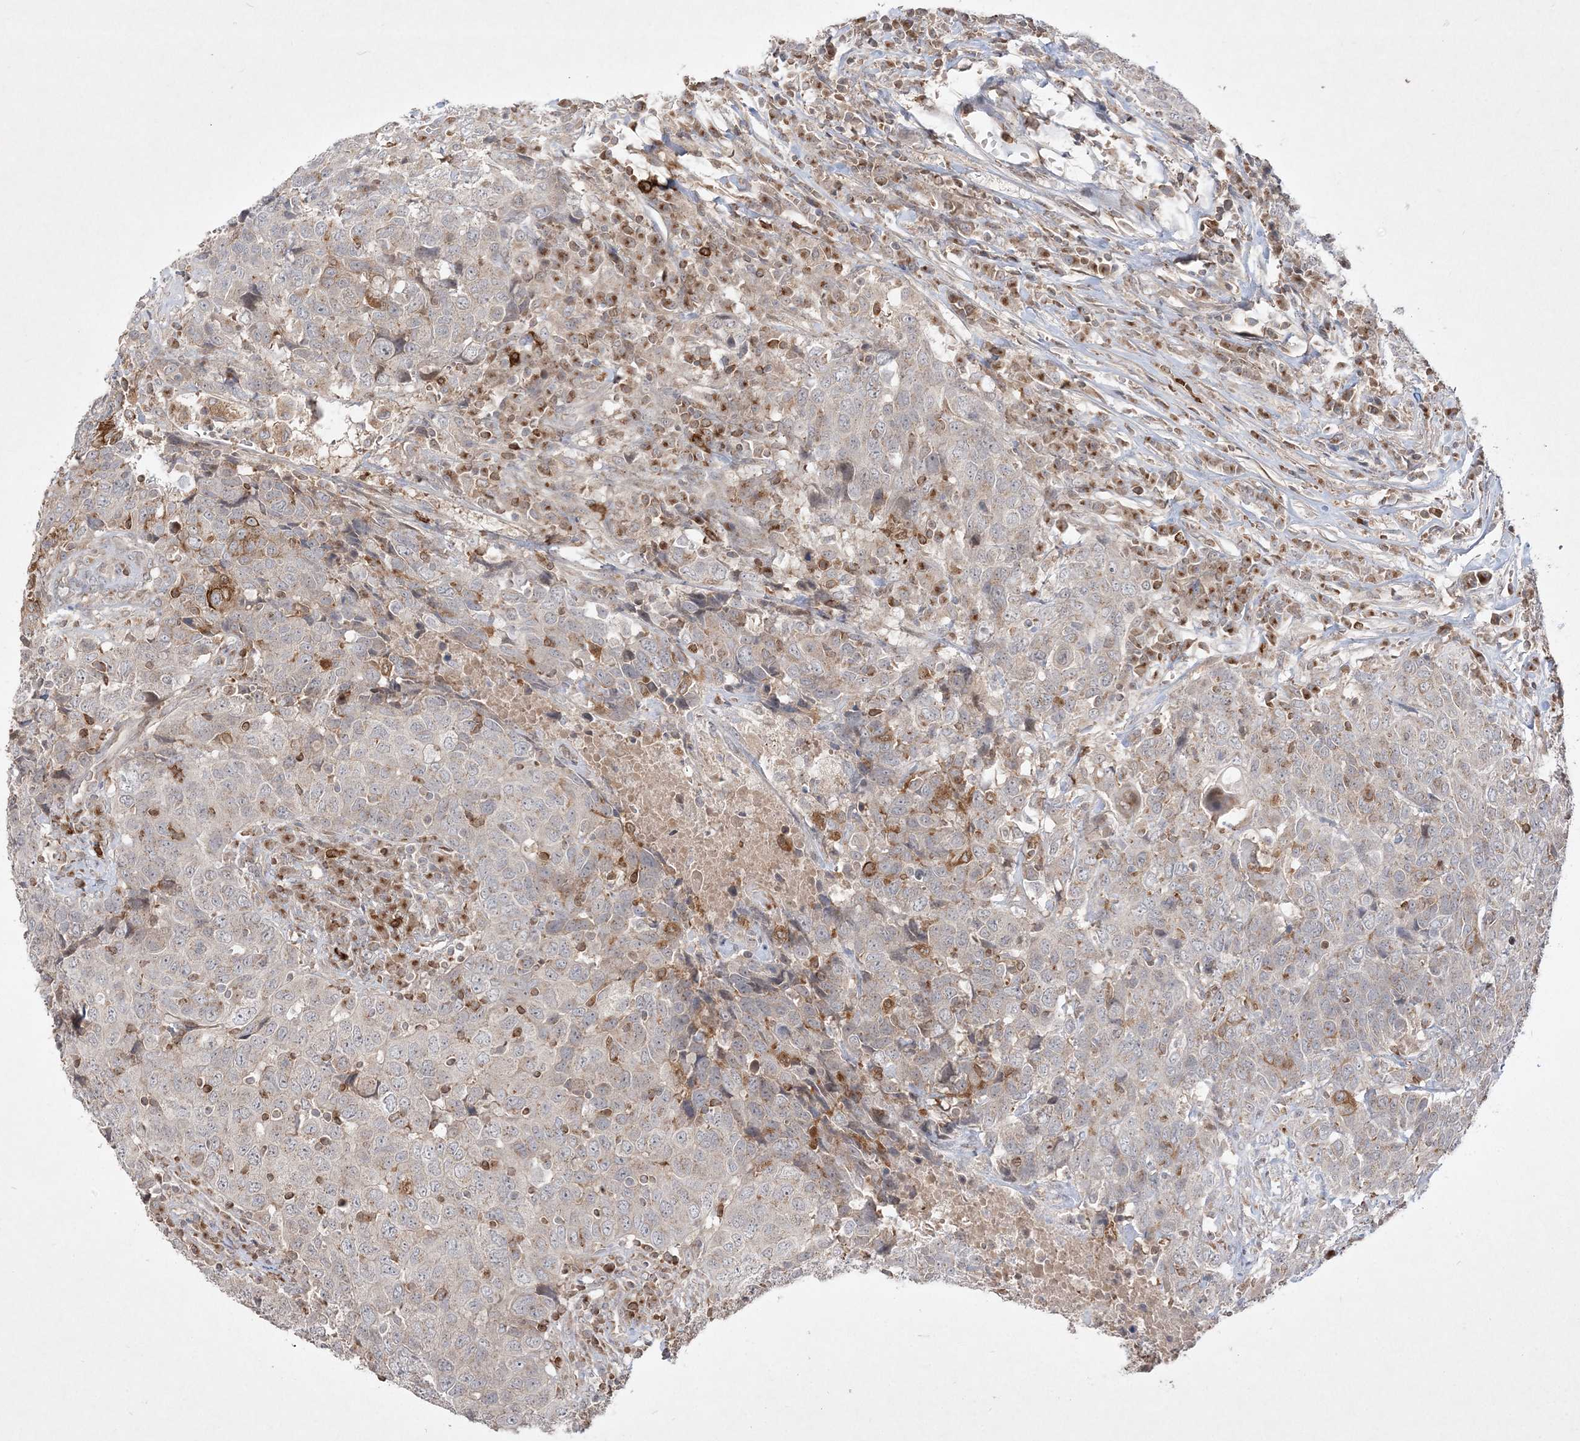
{"staining": {"intensity": "negative", "quantity": "none", "location": "none"}, "tissue": "head and neck cancer", "cell_type": "Tumor cells", "image_type": "cancer", "snomed": [{"axis": "morphology", "description": "Squamous cell carcinoma, NOS"}, {"axis": "topography", "description": "Head-Neck"}], "caption": "High power microscopy image of an IHC image of head and neck cancer (squamous cell carcinoma), revealing no significant positivity in tumor cells.", "gene": "CLNK", "patient": {"sex": "male", "age": 66}}